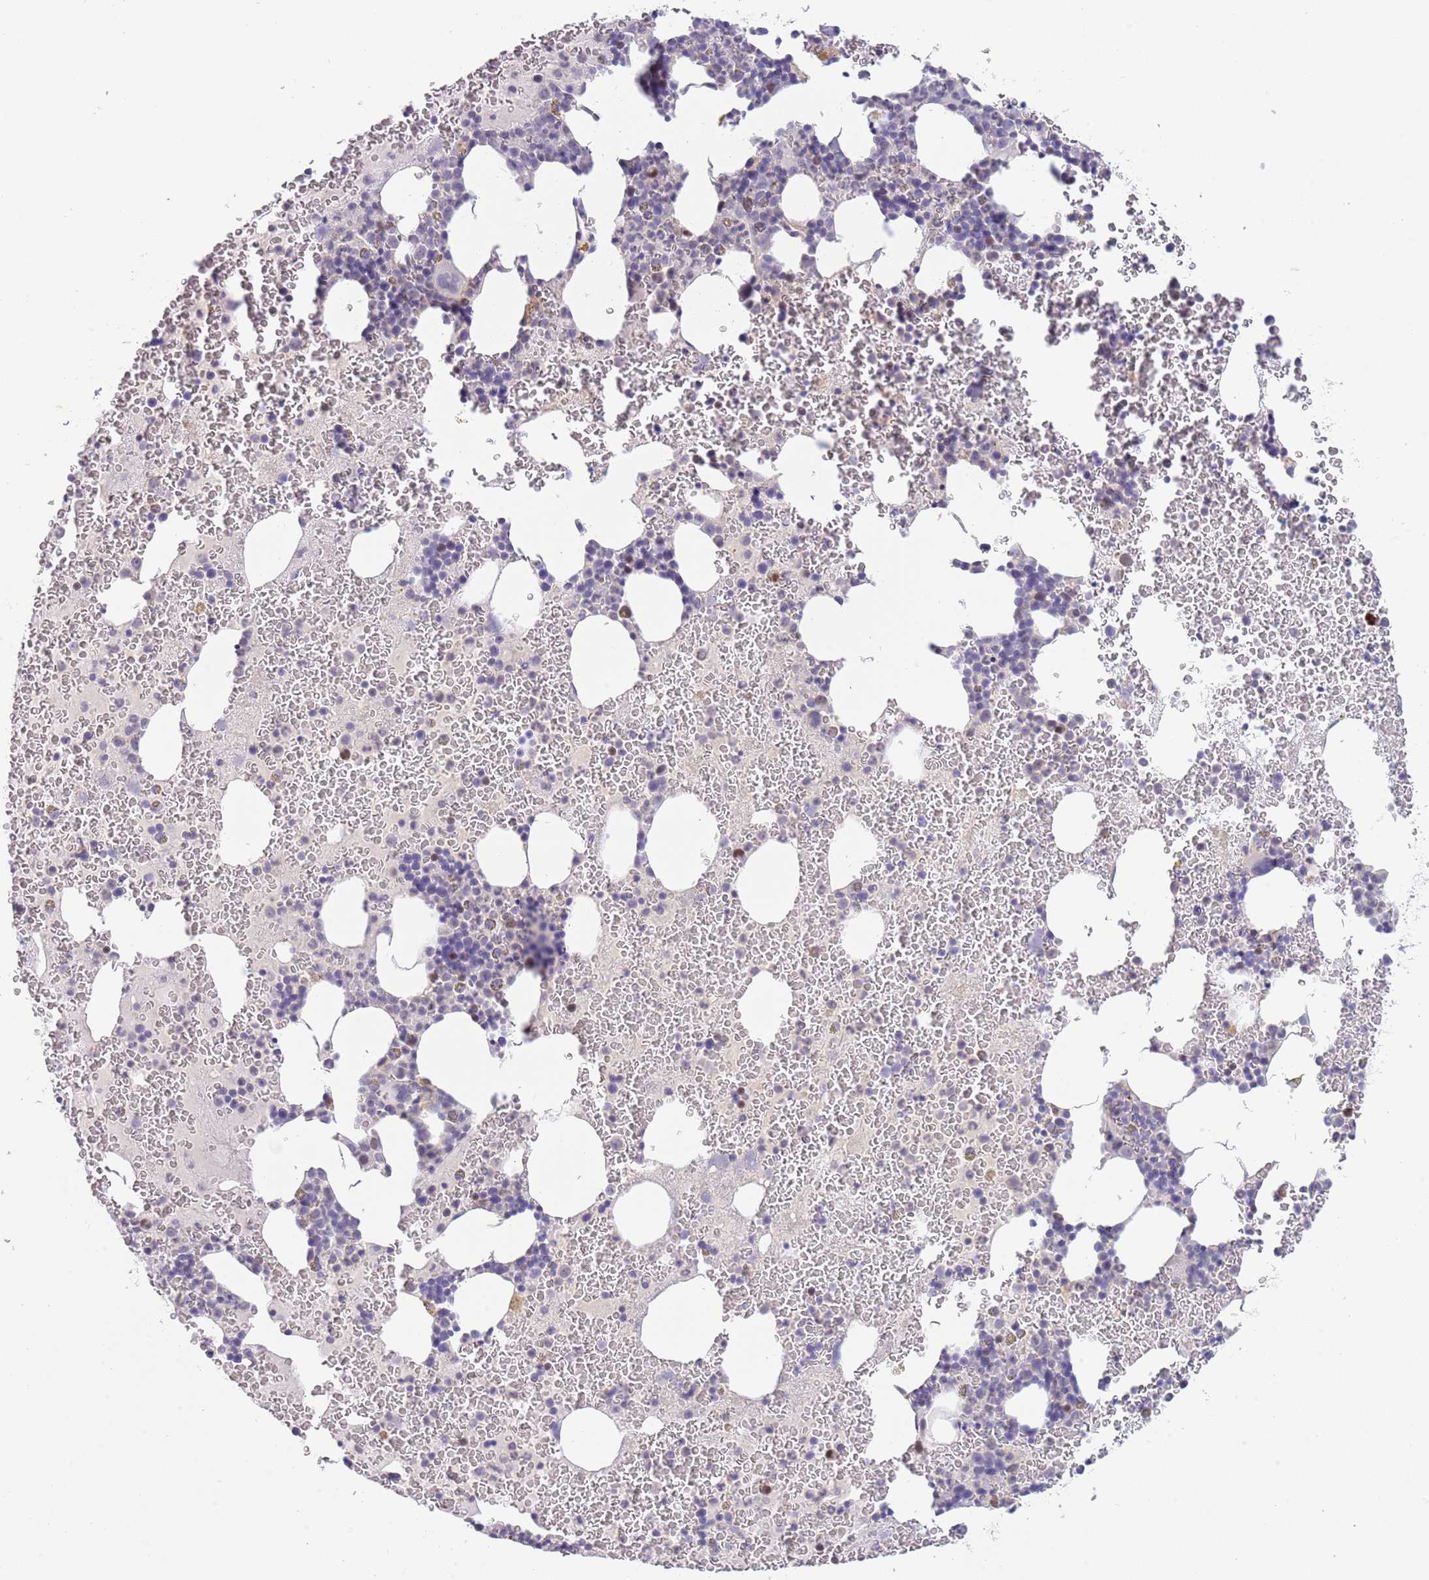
{"staining": {"intensity": "negative", "quantity": "none", "location": "none"}, "tissue": "bone marrow", "cell_type": "Hematopoietic cells", "image_type": "normal", "snomed": [{"axis": "morphology", "description": "Normal tissue, NOS"}, {"axis": "topography", "description": "Bone marrow"}], "caption": "Hematopoietic cells show no significant positivity in unremarkable bone marrow. The staining is performed using DAB brown chromogen with nuclei counter-stained in using hematoxylin.", "gene": "PIMREG", "patient": {"sex": "male", "age": 26}}